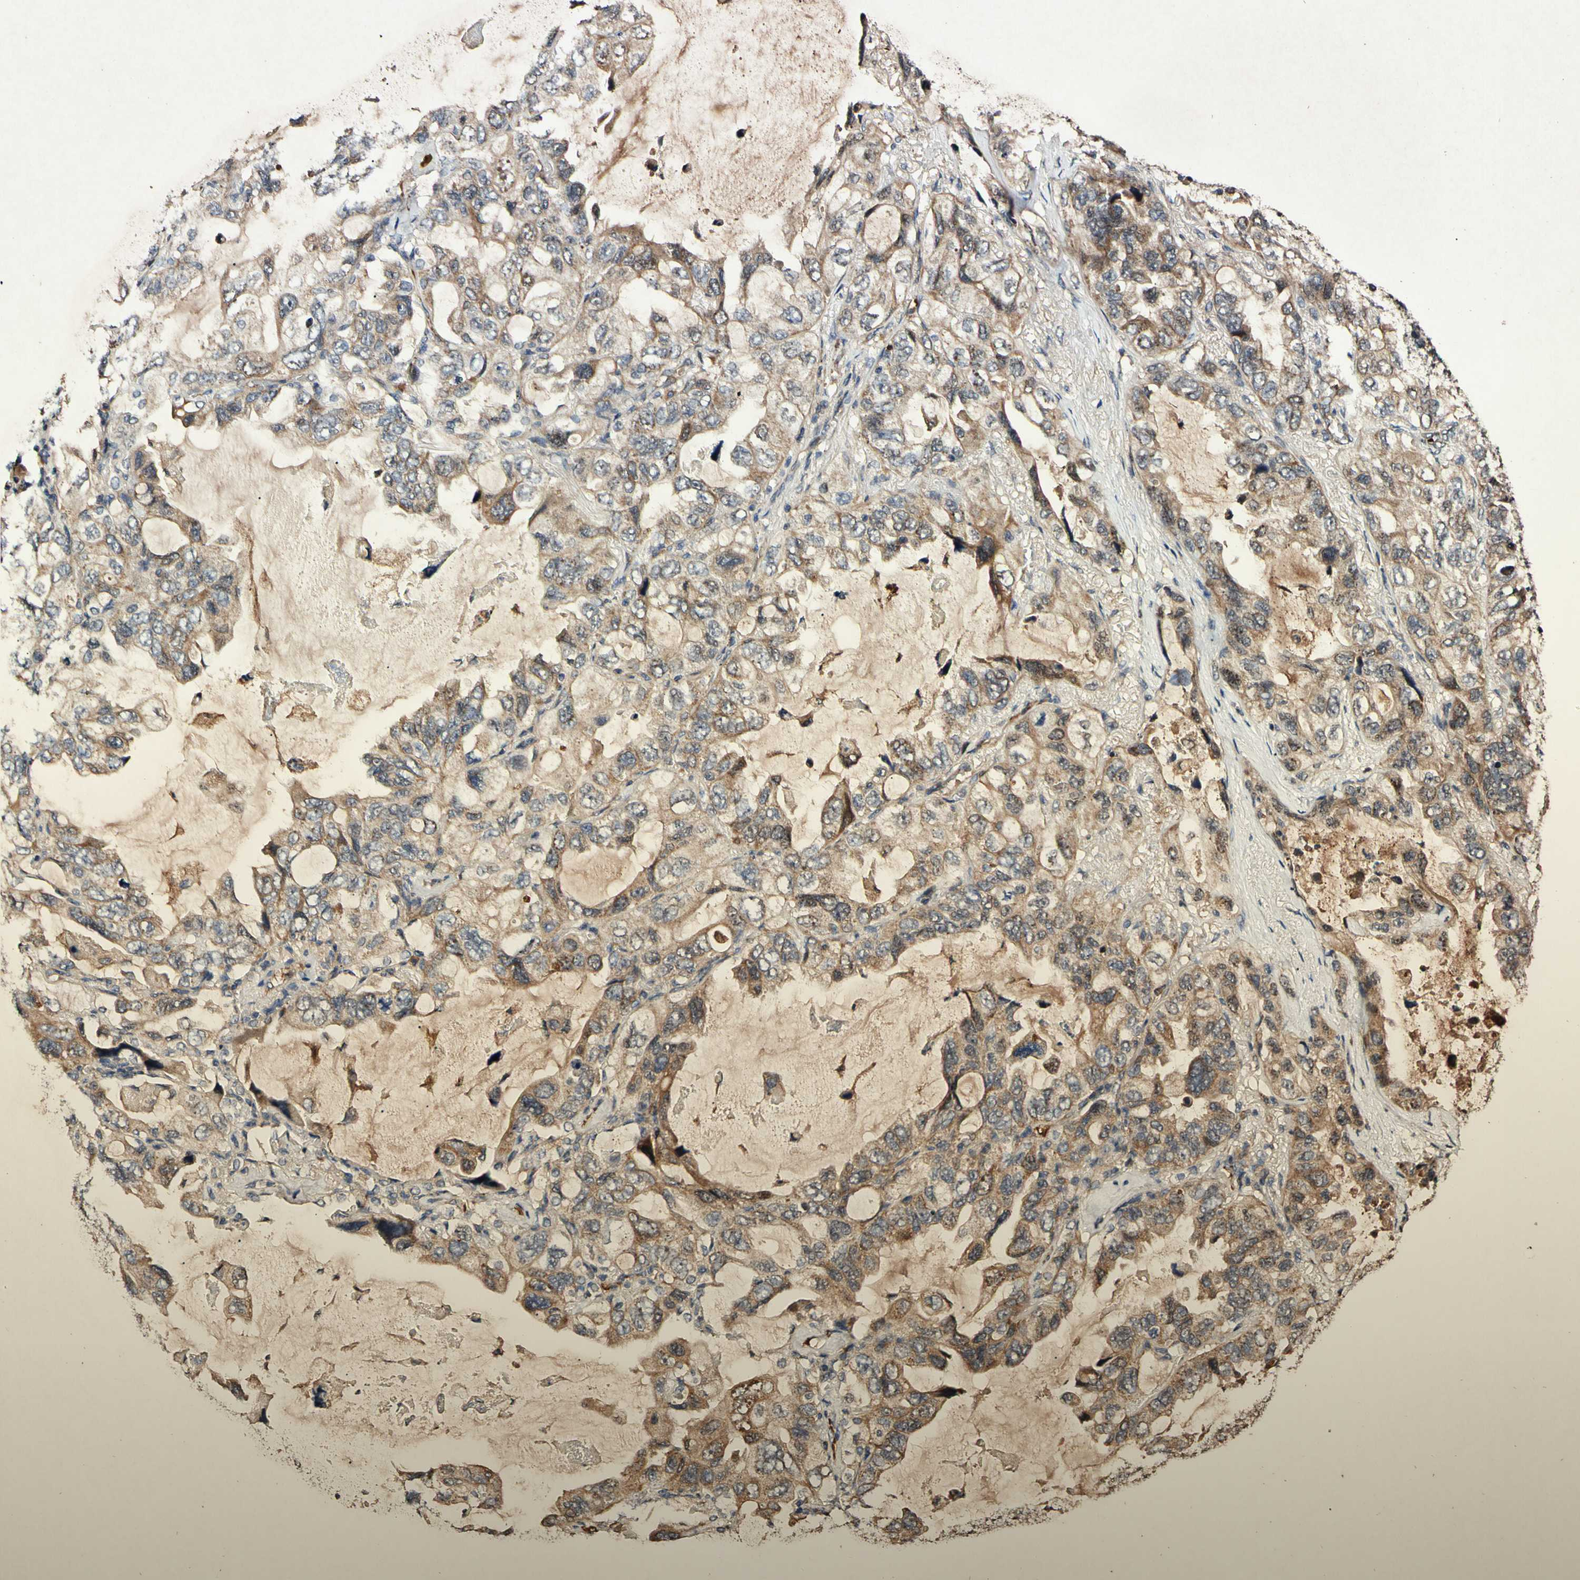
{"staining": {"intensity": "moderate", "quantity": ">75%", "location": "cytoplasmic/membranous"}, "tissue": "lung cancer", "cell_type": "Tumor cells", "image_type": "cancer", "snomed": [{"axis": "morphology", "description": "Squamous cell carcinoma, NOS"}, {"axis": "topography", "description": "Lung"}], "caption": "Immunohistochemical staining of lung squamous cell carcinoma shows medium levels of moderate cytoplasmic/membranous protein expression in approximately >75% of tumor cells. (DAB = brown stain, brightfield microscopy at high magnification).", "gene": "PLAT", "patient": {"sex": "female", "age": 73}}